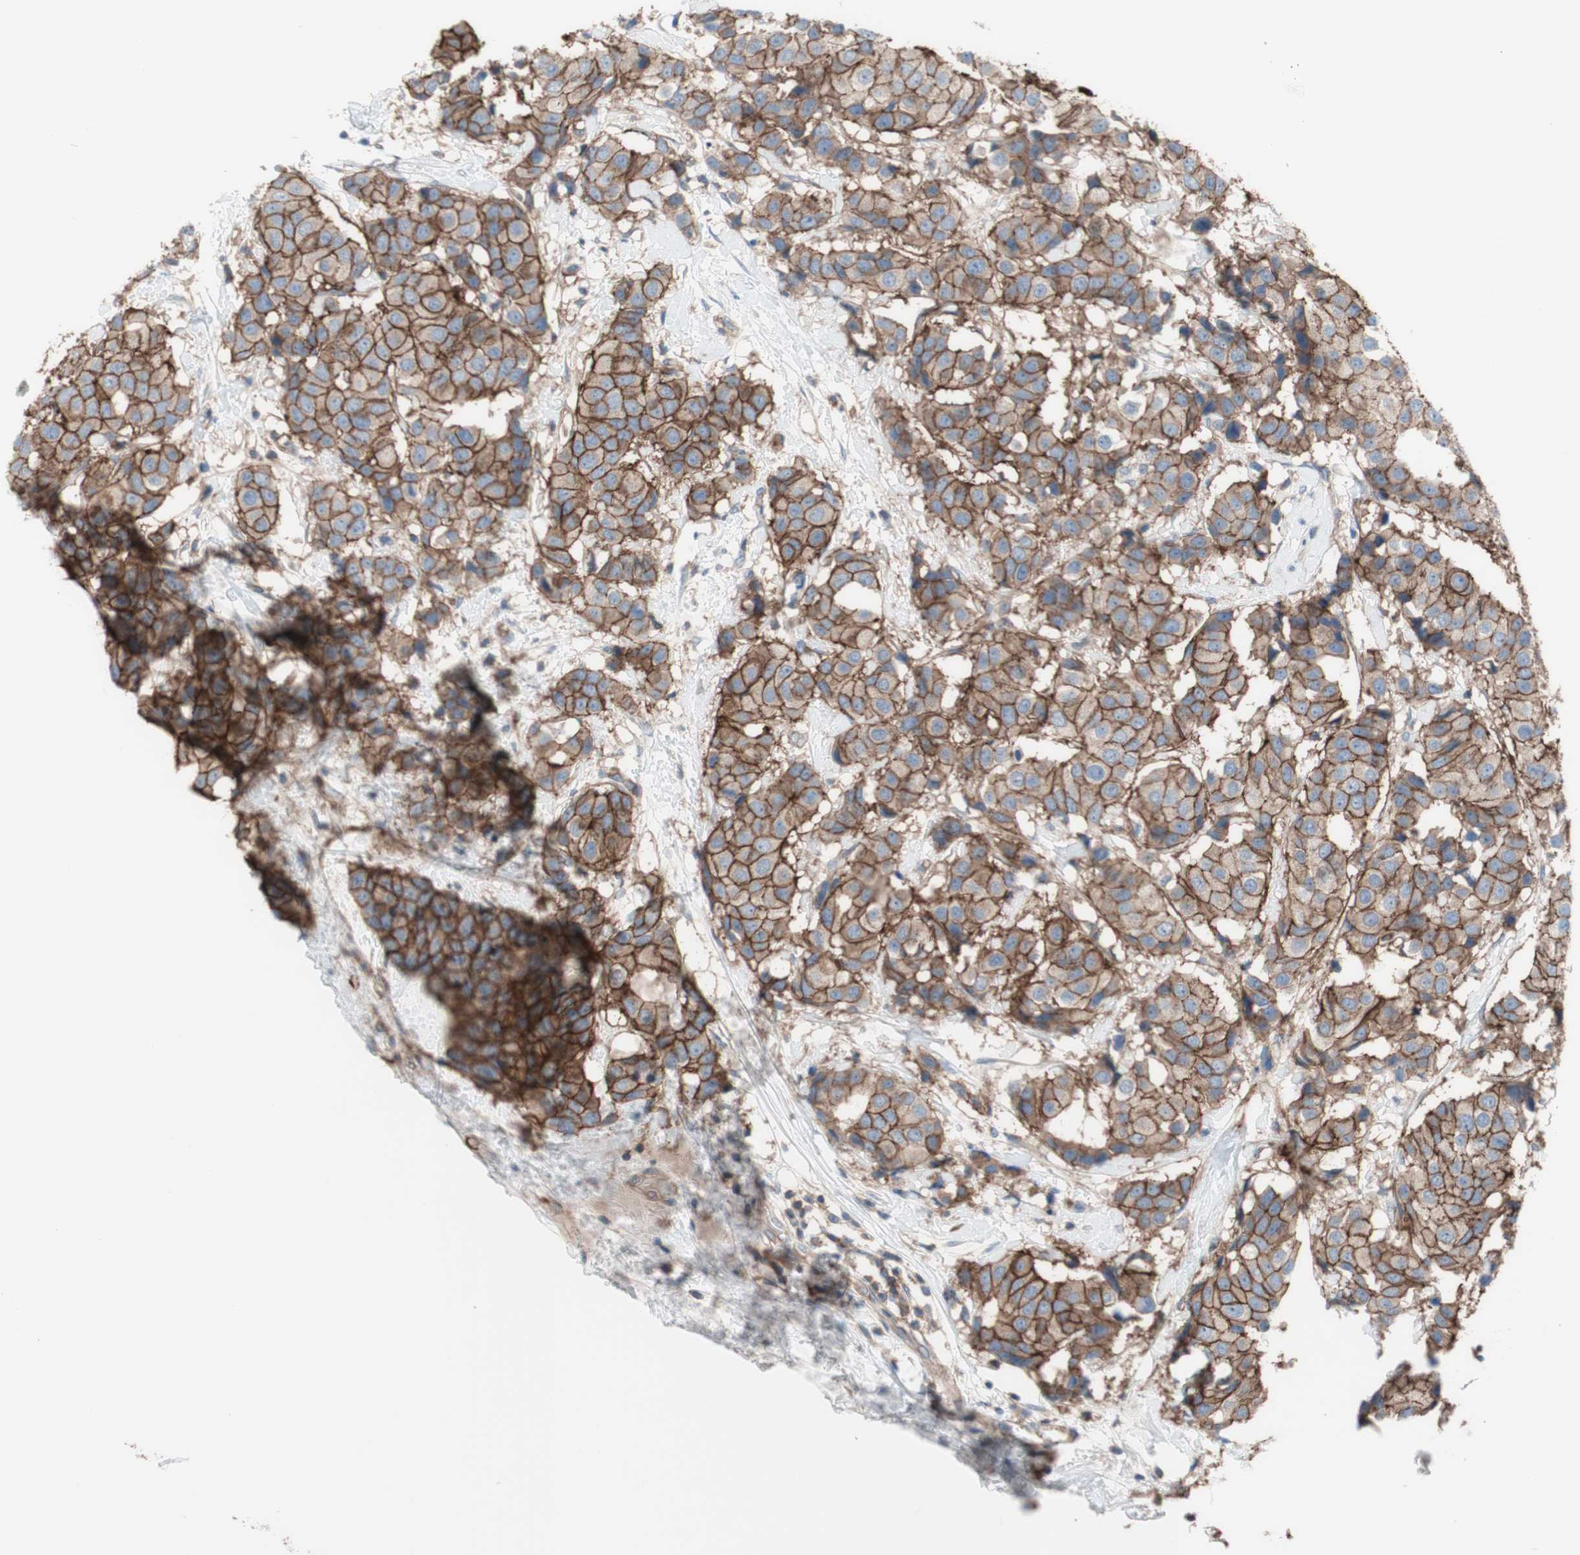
{"staining": {"intensity": "moderate", "quantity": ">75%", "location": "cytoplasmic/membranous"}, "tissue": "breast cancer", "cell_type": "Tumor cells", "image_type": "cancer", "snomed": [{"axis": "morphology", "description": "Normal tissue, NOS"}, {"axis": "morphology", "description": "Duct carcinoma"}, {"axis": "topography", "description": "Breast"}], "caption": "A brown stain labels moderate cytoplasmic/membranous expression of a protein in breast cancer (infiltrating ductal carcinoma) tumor cells. (Stains: DAB (3,3'-diaminobenzidine) in brown, nuclei in blue, Microscopy: brightfield microscopy at high magnification).", "gene": "CD46", "patient": {"sex": "female", "age": 39}}